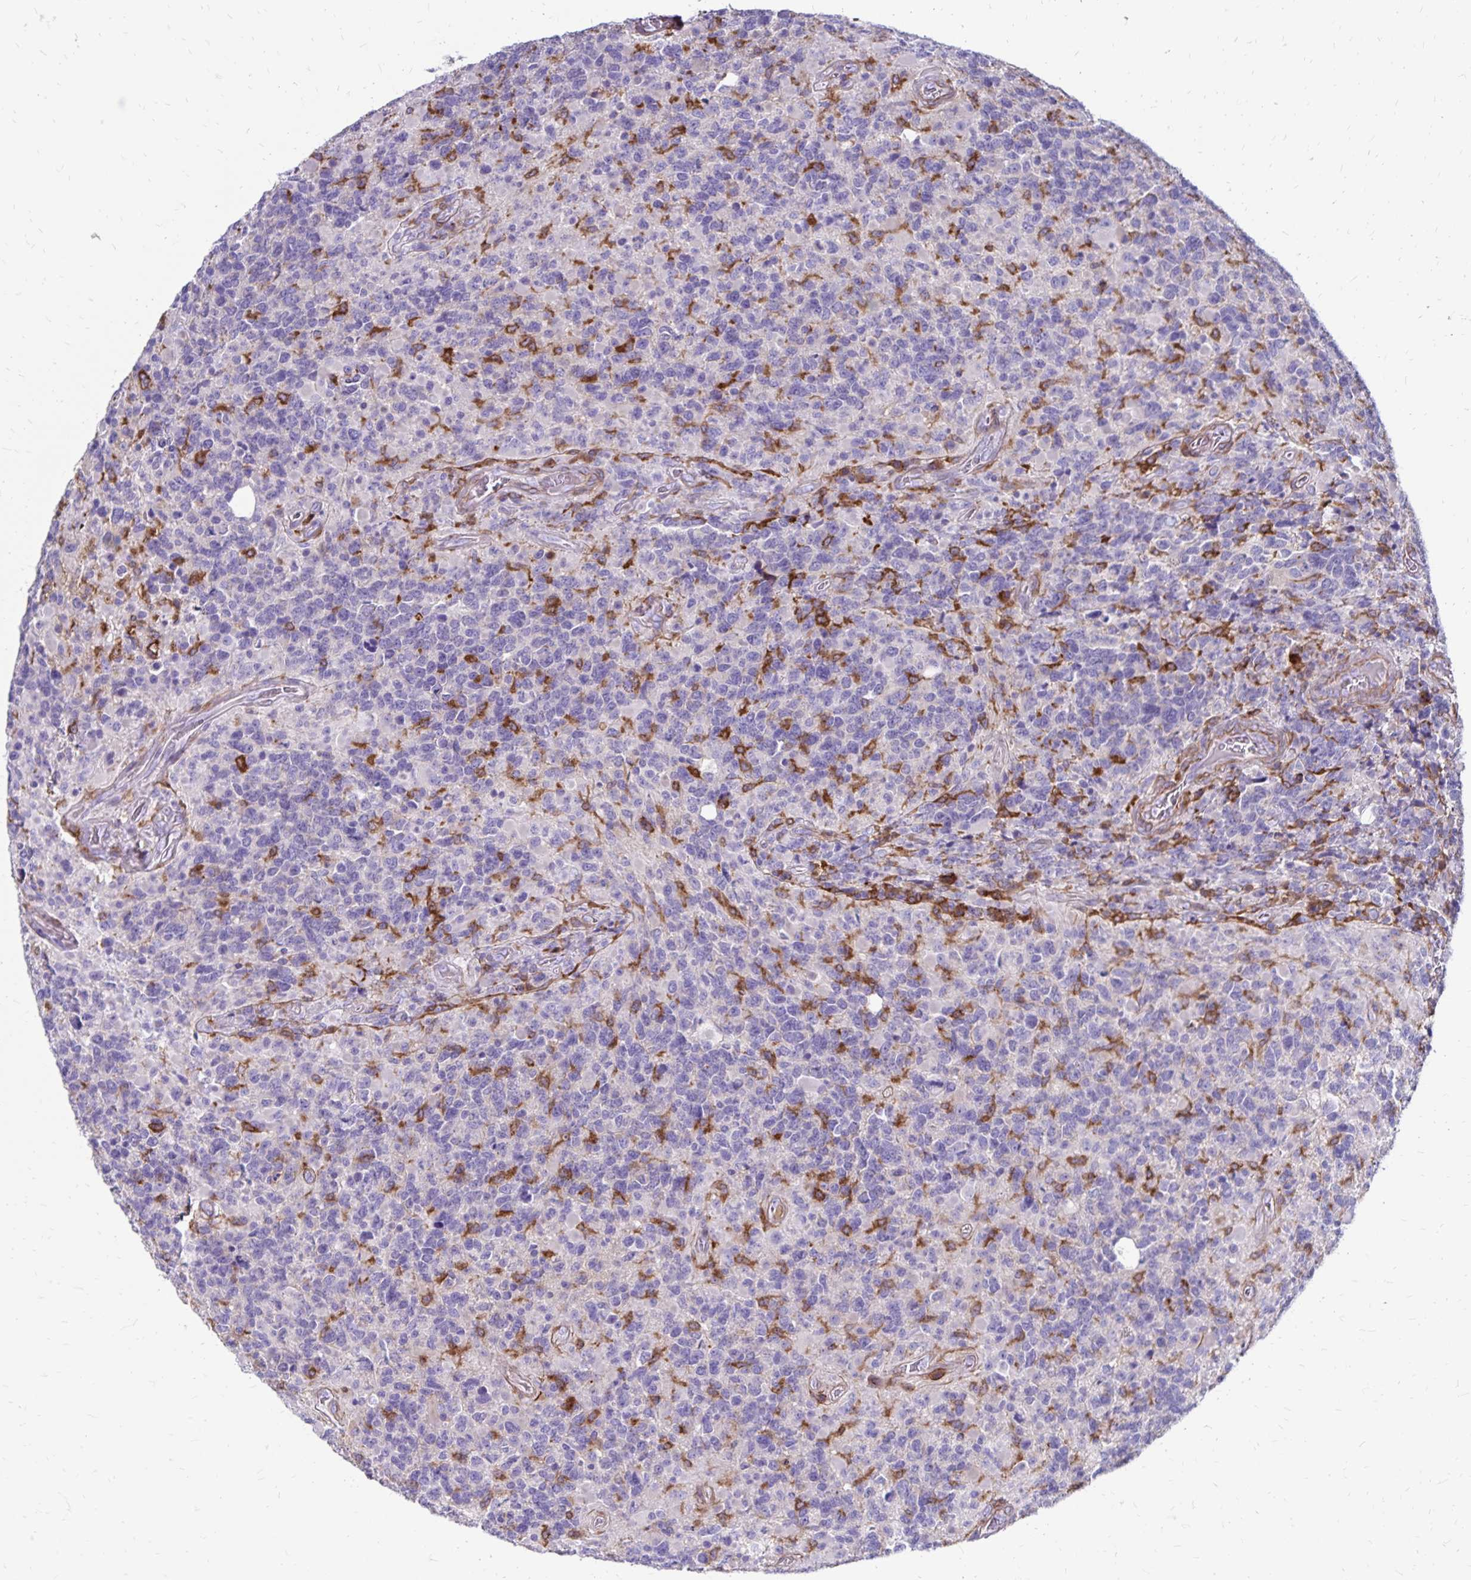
{"staining": {"intensity": "negative", "quantity": "none", "location": "none"}, "tissue": "glioma", "cell_type": "Tumor cells", "image_type": "cancer", "snomed": [{"axis": "morphology", "description": "Glioma, malignant, High grade"}, {"axis": "topography", "description": "Brain"}], "caption": "A high-resolution photomicrograph shows immunohistochemistry (IHC) staining of malignant high-grade glioma, which reveals no significant expression in tumor cells.", "gene": "TNS3", "patient": {"sex": "female", "age": 40}}